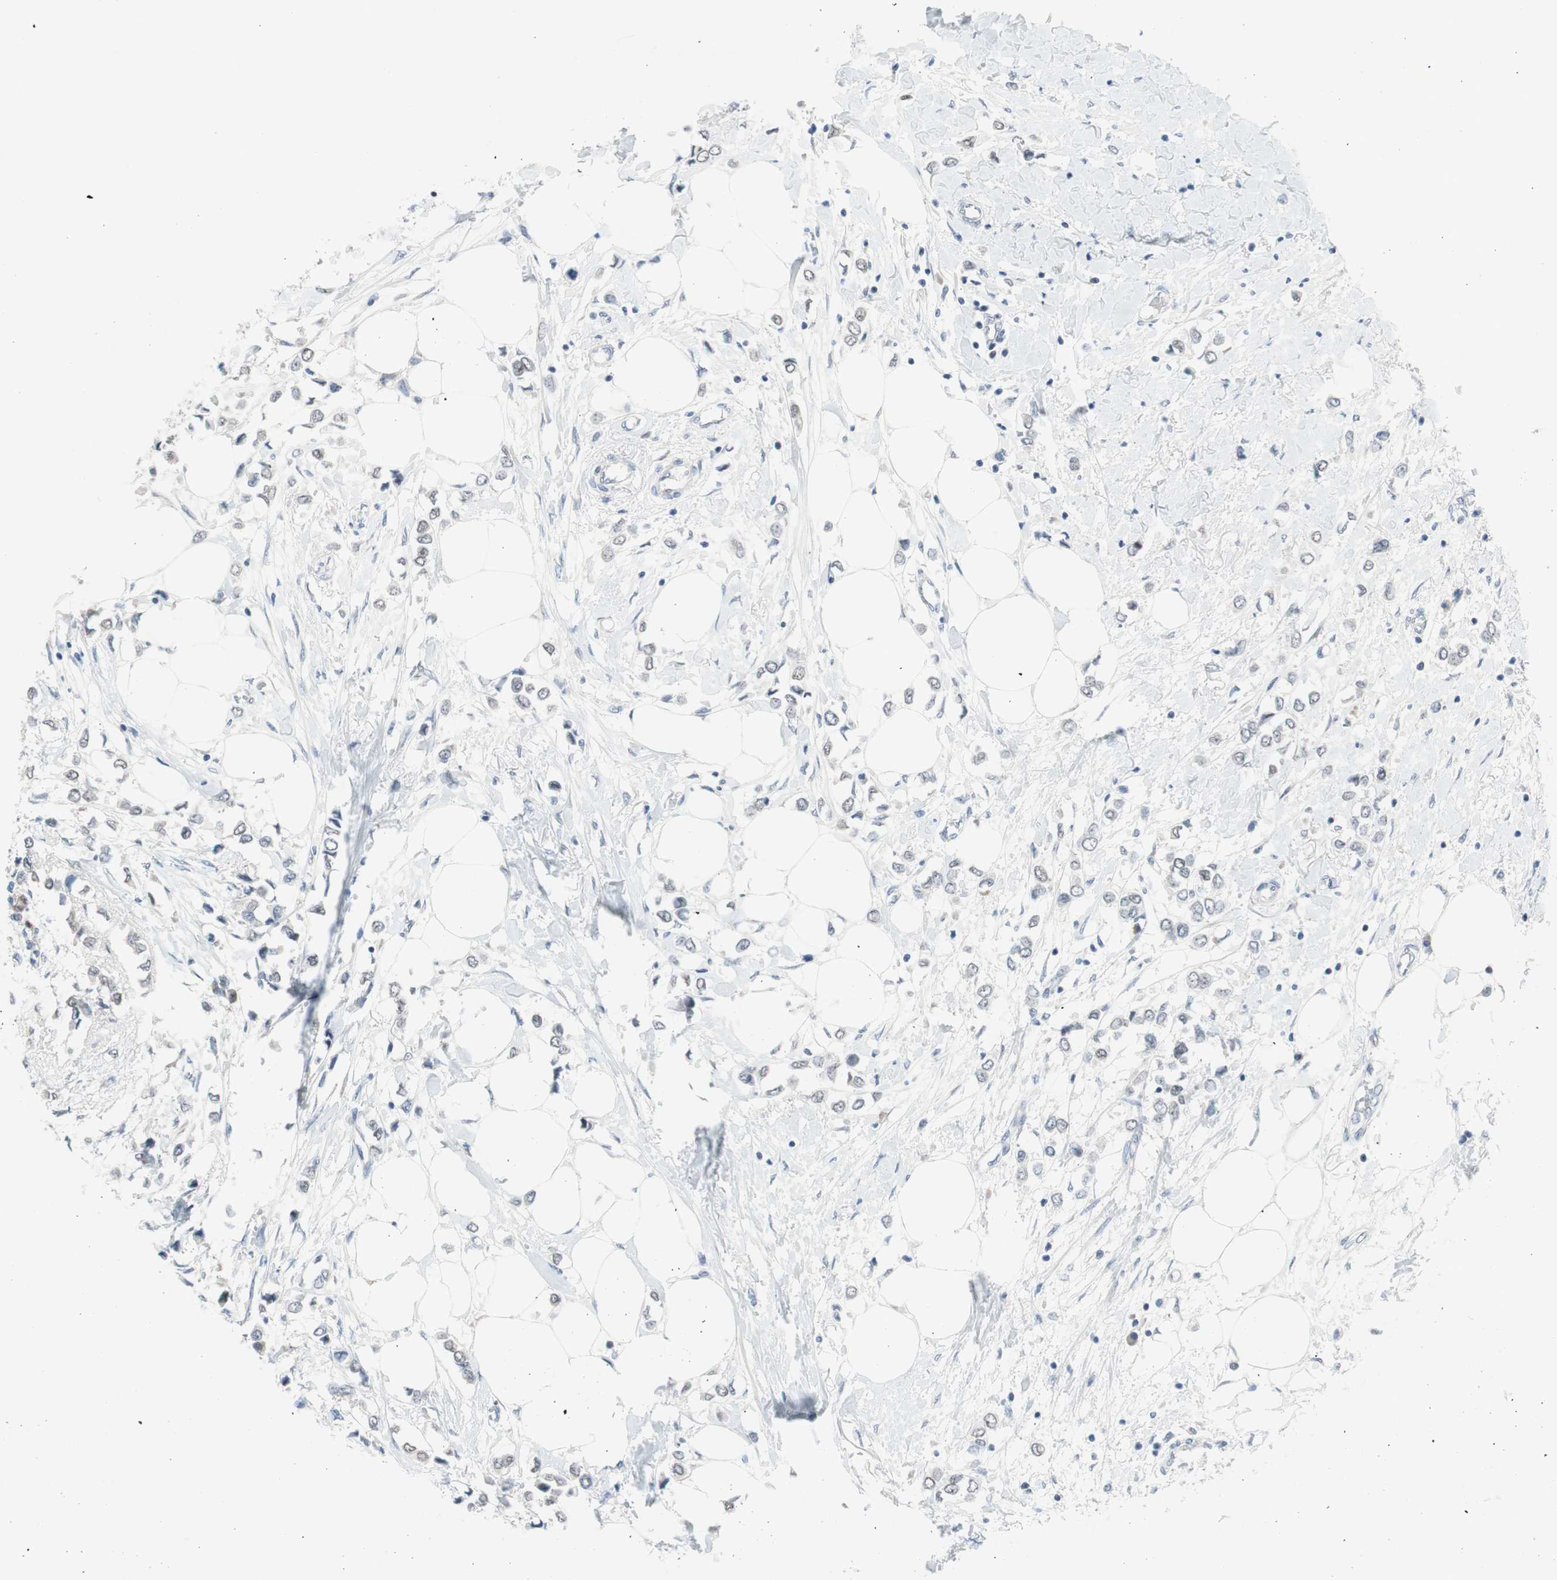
{"staining": {"intensity": "negative", "quantity": "none", "location": "none"}, "tissue": "breast cancer", "cell_type": "Tumor cells", "image_type": "cancer", "snomed": [{"axis": "morphology", "description": "Lobular carcinoma"}, {"axis": "topography", "description": "Breast"}], "caption": "An IHC micrograph of breast lobular carcinoma is shown. There is no staining in tumor cells of breast lobular carcinoma.", "gene": "GRHL1", "patient": {"sex": "female", "age": 51}}